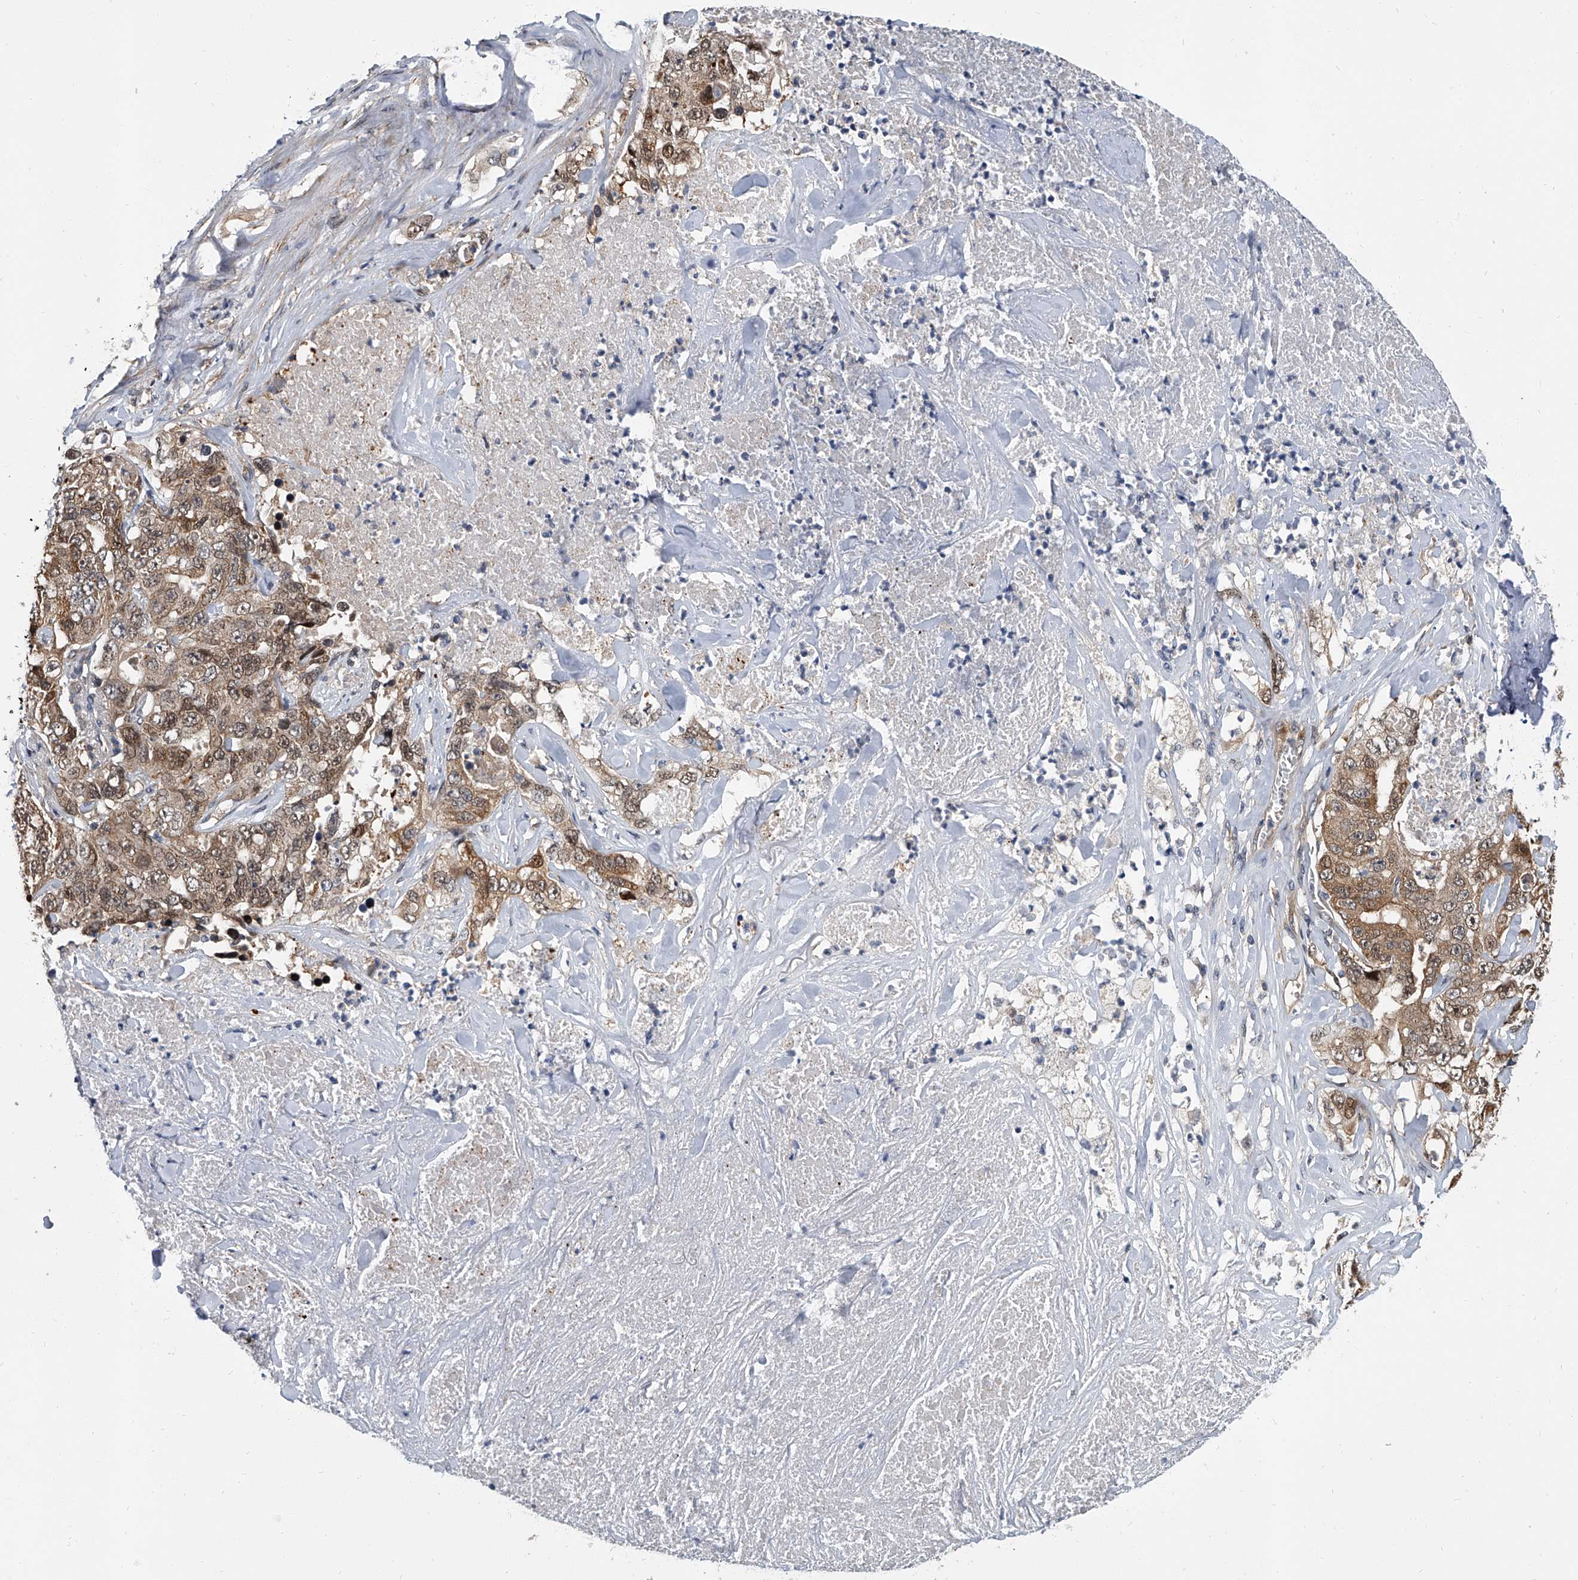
{"staining": {"intensity": "moderate", "quantity": ">75%", "location": "cytoplasmic/membranous,nuclear"}, "tissue": "lung cancer", "cell_type": "Tumor cells", "image_type": "cancer", "snomed": [{"axis": "morphology", "description": "Adenocarcinoma, NOS"}, {"axis": "topography", "description": "Lung"}], "caption": "Immunohistochemistry (IHC) of human lung adenocarcinoma exhibits medium levels of moderate cytoplasmic/membranous and nuclear expression in approximately >75% of tumor cells. (DAB IHC with brightfield microscopy, high magnification).", "gene": "CD200", "patient": {"sex": "female", "age": 51}}